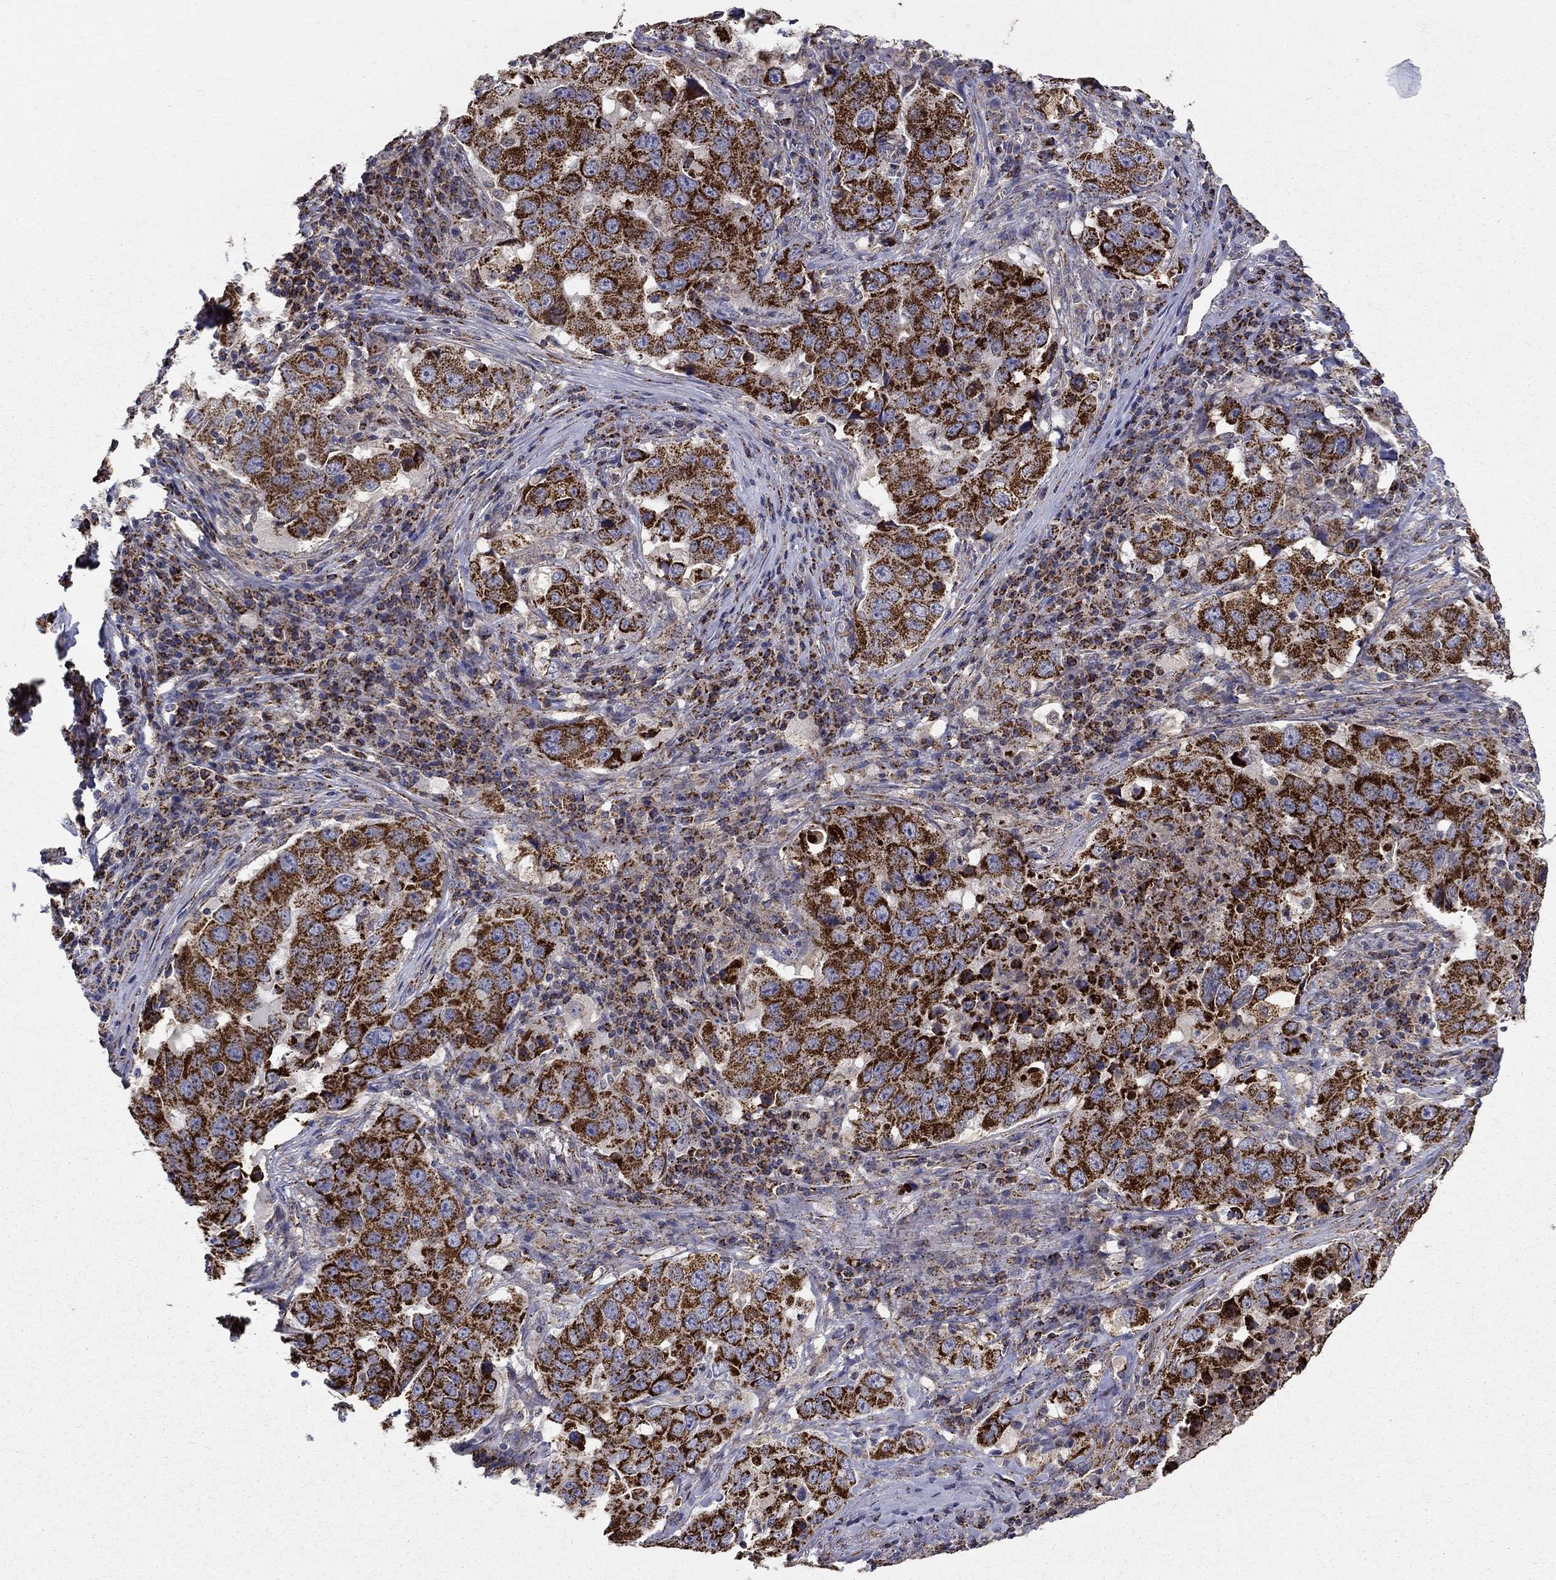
{"staining": {"intensity": "strong", "quantity": ">75%", "location": "cytoplasmic/membranous"}, "tissue": "lung cancer", "cell_type": "Tumor cells", "image_type": "cancer", "snomed": [{"axis": "morphology", "description": "Adenocarcinoma, NOS"}, {"axis": "topography", "description": "Lung"}], "caption": "Strong cytoplasmic/membranous protein staining is appreciated in approximately >75% of tumor cells in adenocarcinoma (lung).", "gene": "GCSH", "patient": {"sex": "male", "age": 73}}